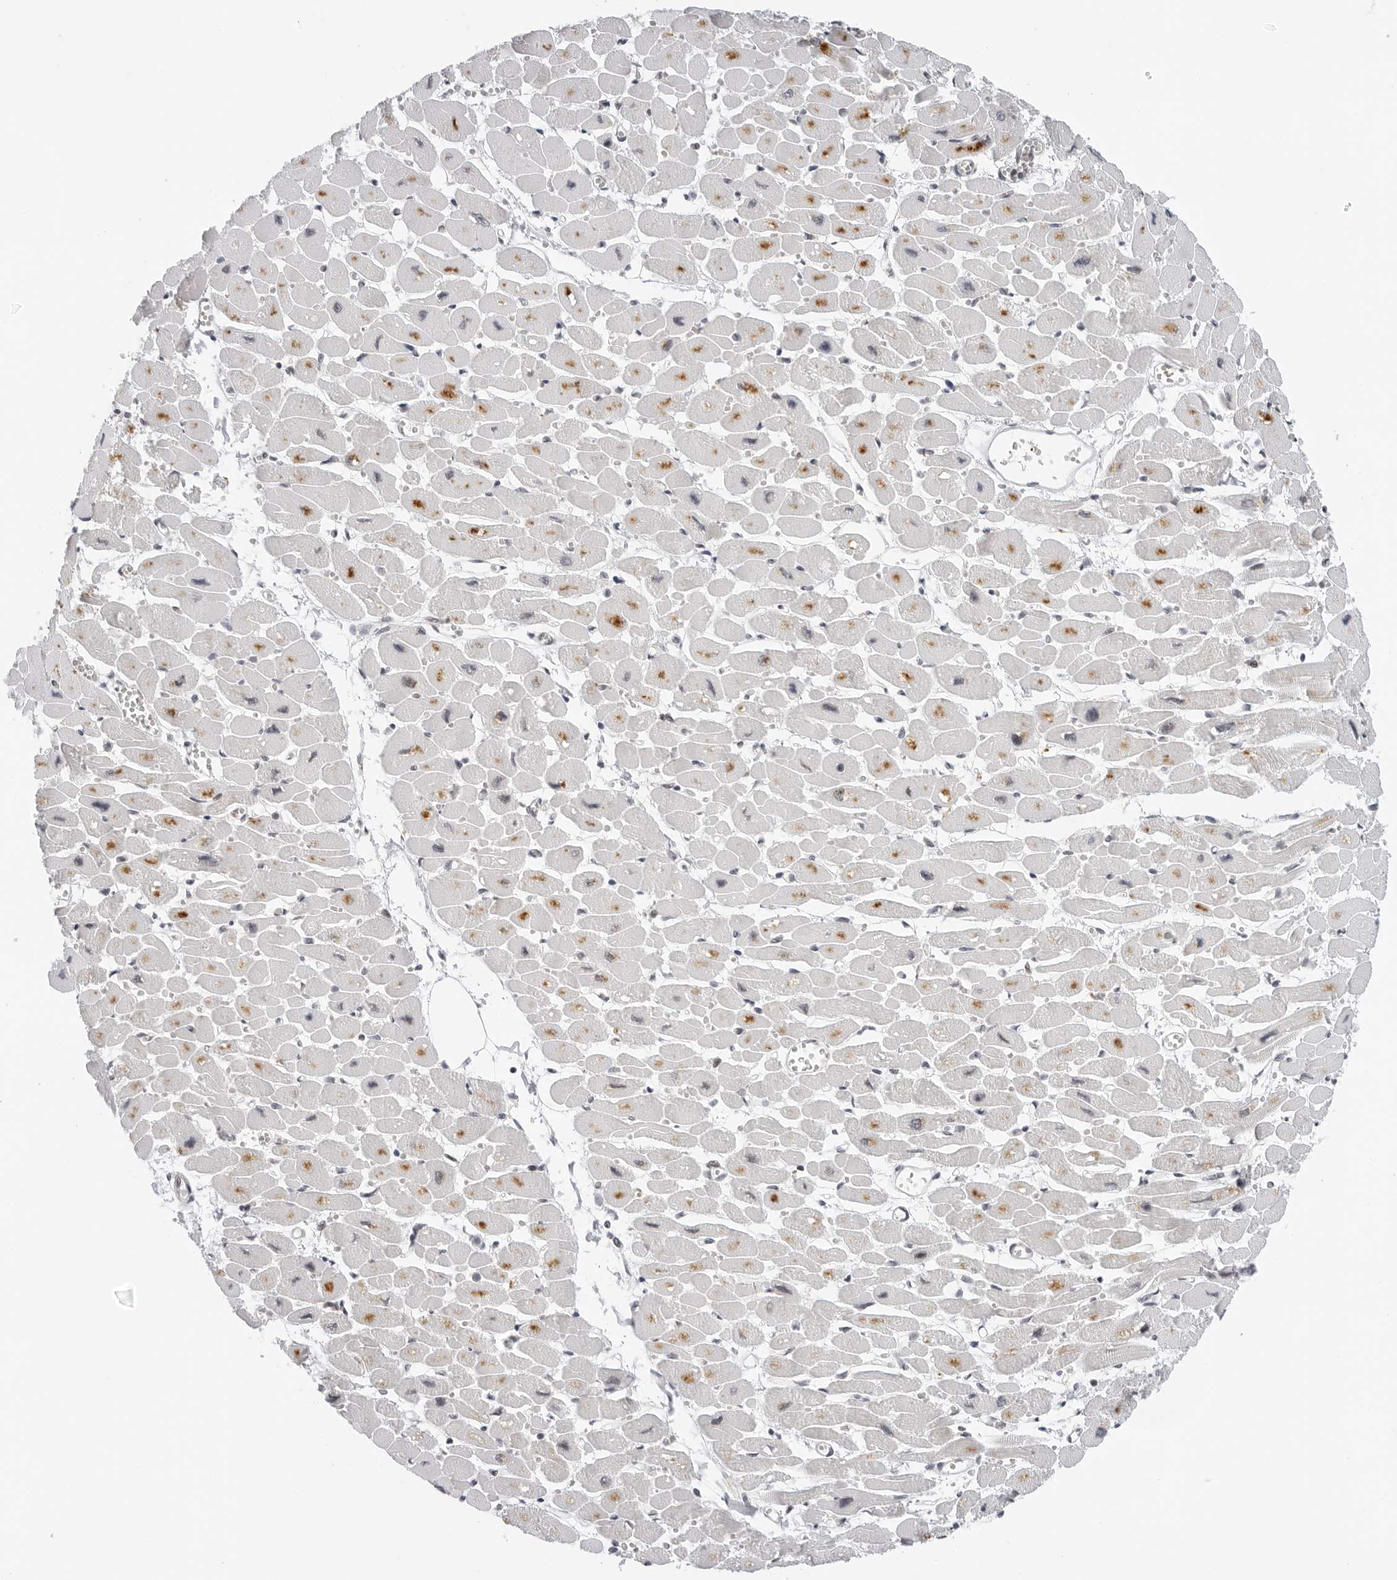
{"staining": {"intensity": "negative", "quantity": "none", "location": "none"}, "tissue": "heart muscle", "cell_type": "Cardiomyocytes", "image_type": "normal", "snomed": [{"axis": "morphology", "description": "Normal tissue, NOS"}, {"axis": "topography", "description": "Heart"}], "caption": "DAB (3,3'-diaminobenzidine) immunohistochemical staining of unremarkable heart muscle demonstrates no significant positivity in cardiomyocytes. (Brightfield microscopy of DAB (3,3'-diaminobenzidine) IHC at high magnification).", "gene": "TOX4", "patient": {"sex": "female", "age": 54}}